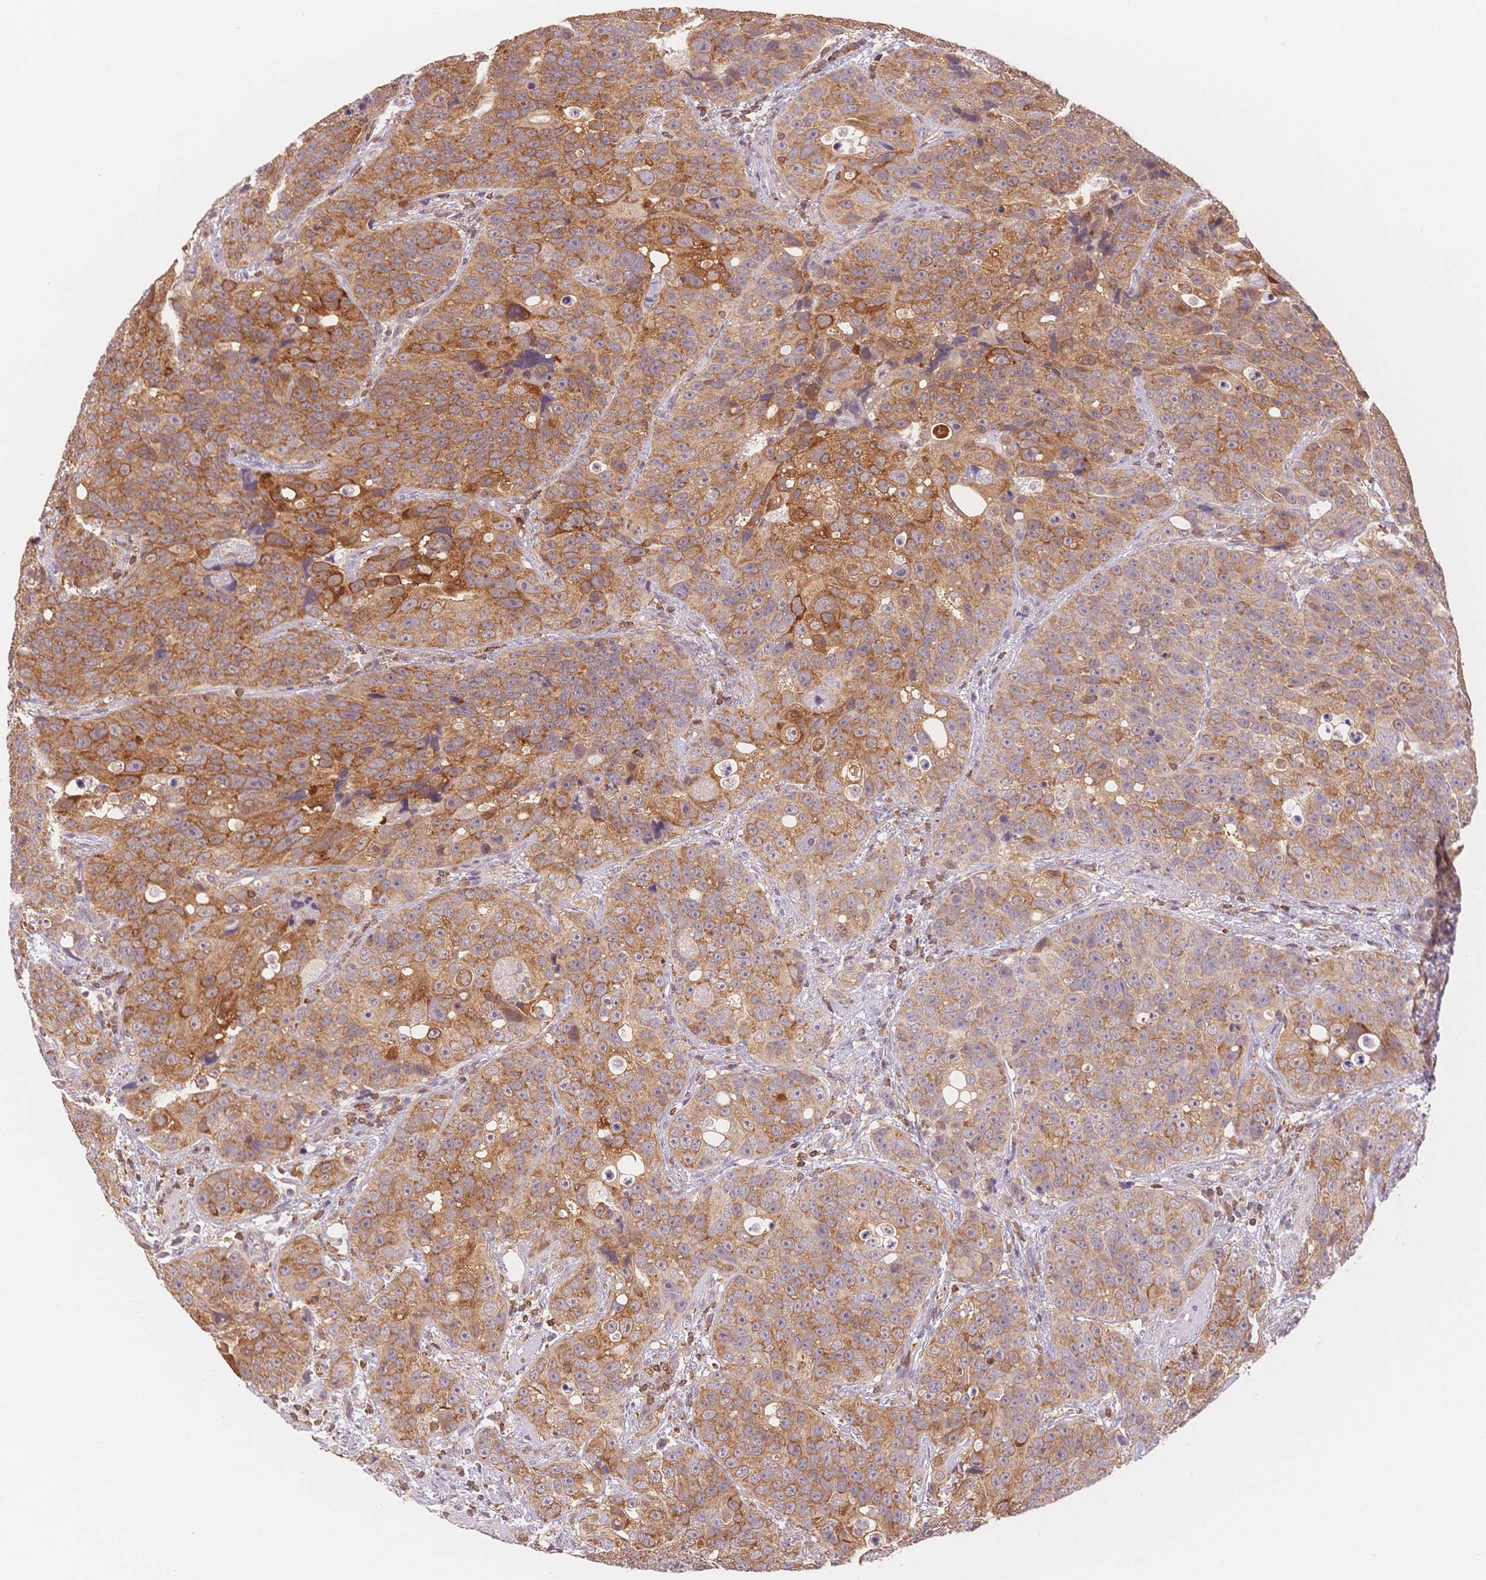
{"staining": {"intensity": "moderate", "quantity": ">75%", "location": "cytoplasmic/membranous"}, "tissue": "urothelial cancer", "cell_type": "Tumor cells", "image_type": "cancer", "snomed": [{"axis": "morphology", "description": "Urothelial carcinoma, NOS"}, {"axis": "topography", "description": "Urinary bladder"}], "caption": "Human urothelial cancer stained with a brown dye demonstrates moderate cytoplasmic/membranous positive staining in approximately >75% of tumor cells.", "gene": "STK39", "patient": {"sex": "male", "age": 52}}